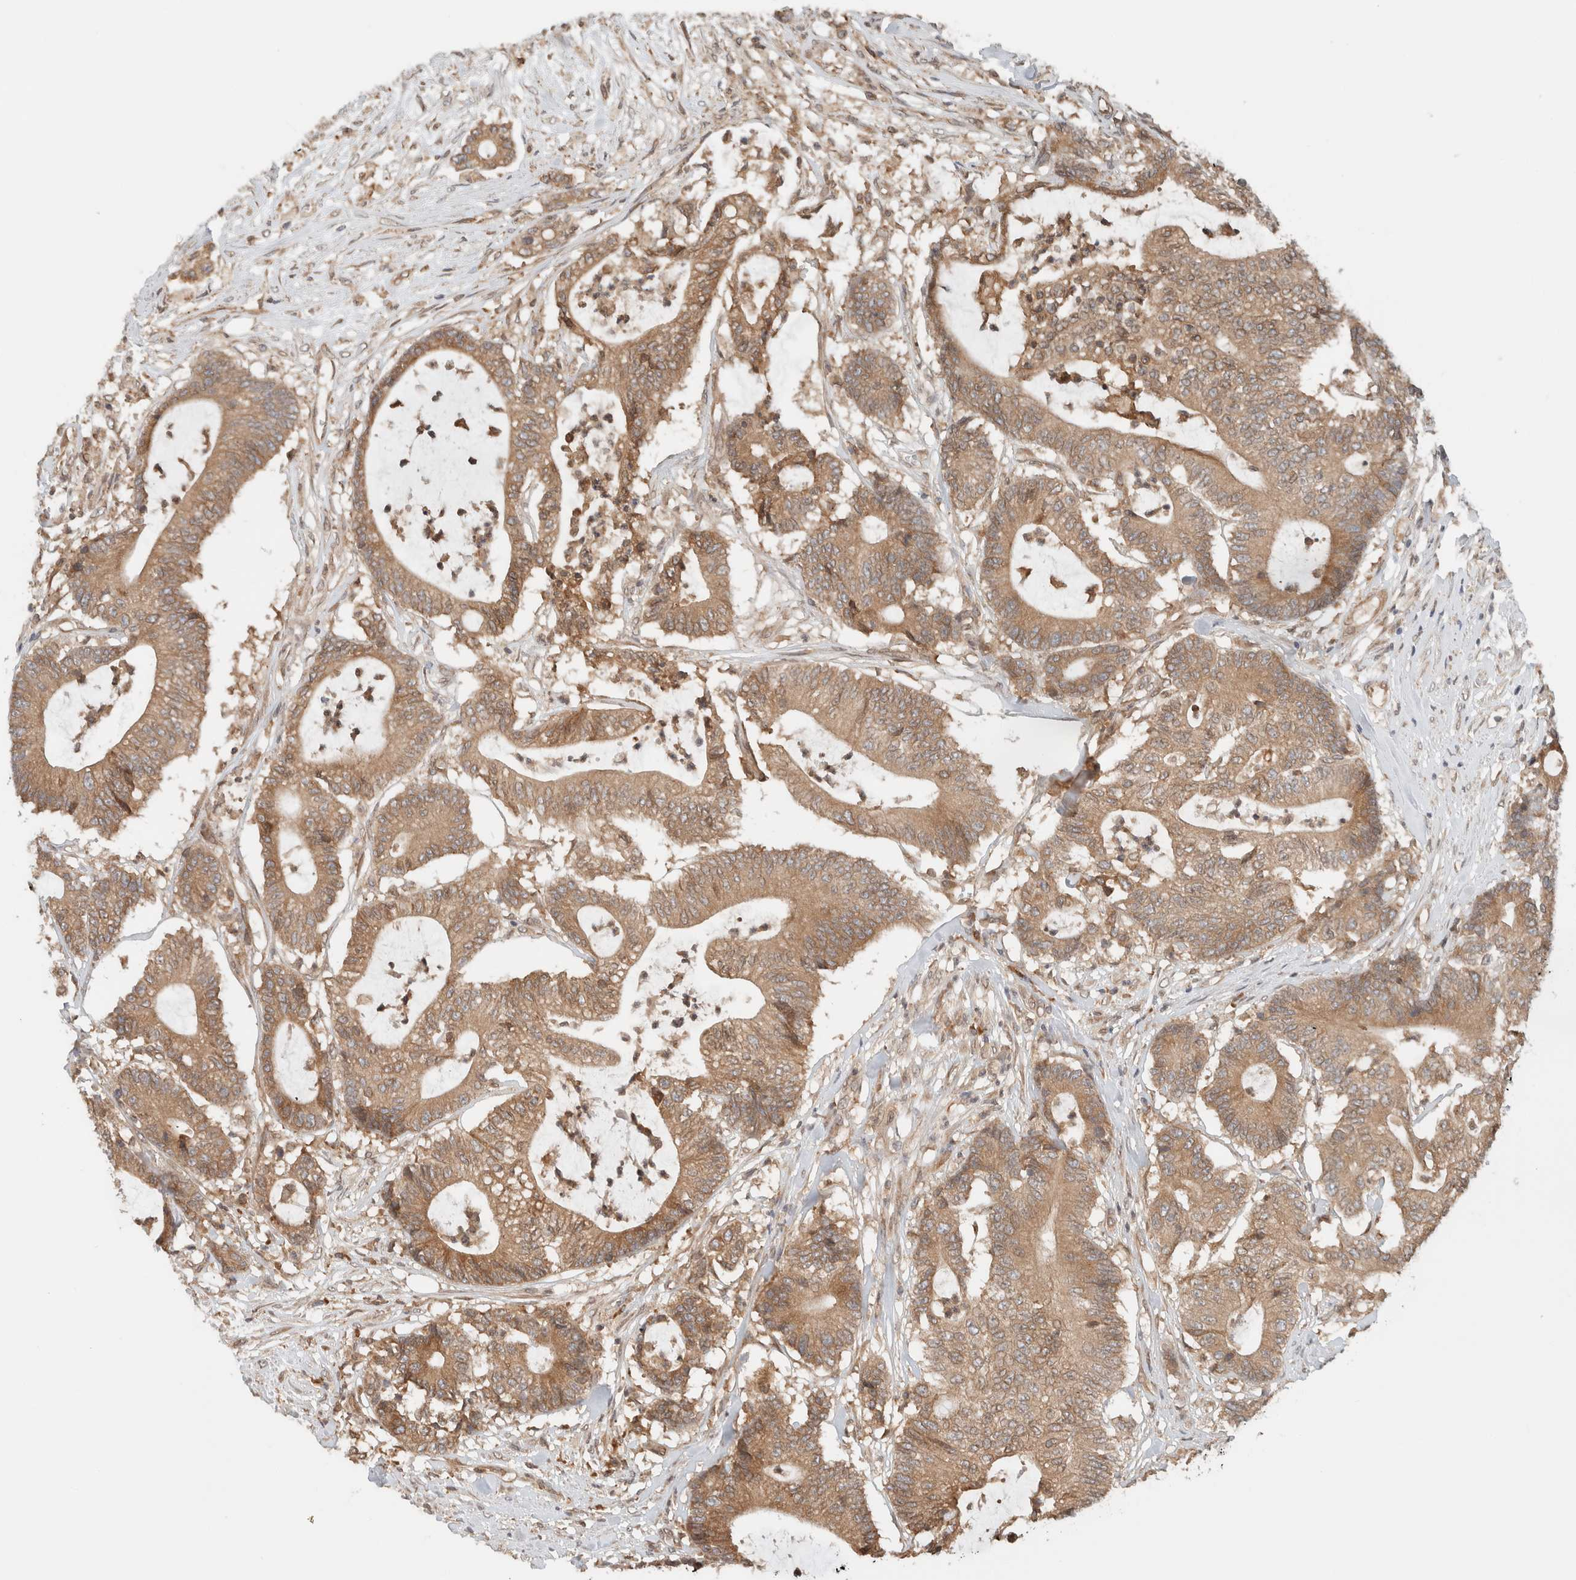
{"staining": {"intensity": "moderate", "quantity": ">75%", "location": "cytoplasmic/membranous"}, "tissue": "colorectal cancer", "cell_type": "Tumor cells", "image_type": "cancer", "snomed": [{"axis": "morphology", "description": "Adenocarcinoma, NOS"}, {"axis": "topography", "description": "Colon"}], "caption": "Moderate cytoplasmic/membranous positivity for a protein is seen in approximately >75% of tumor cells of adenocarcinoma (colorectal) using immunohistochemistry.", "gene": "ARFGEF2", "patient": {"sex": "female", "age": 84}}